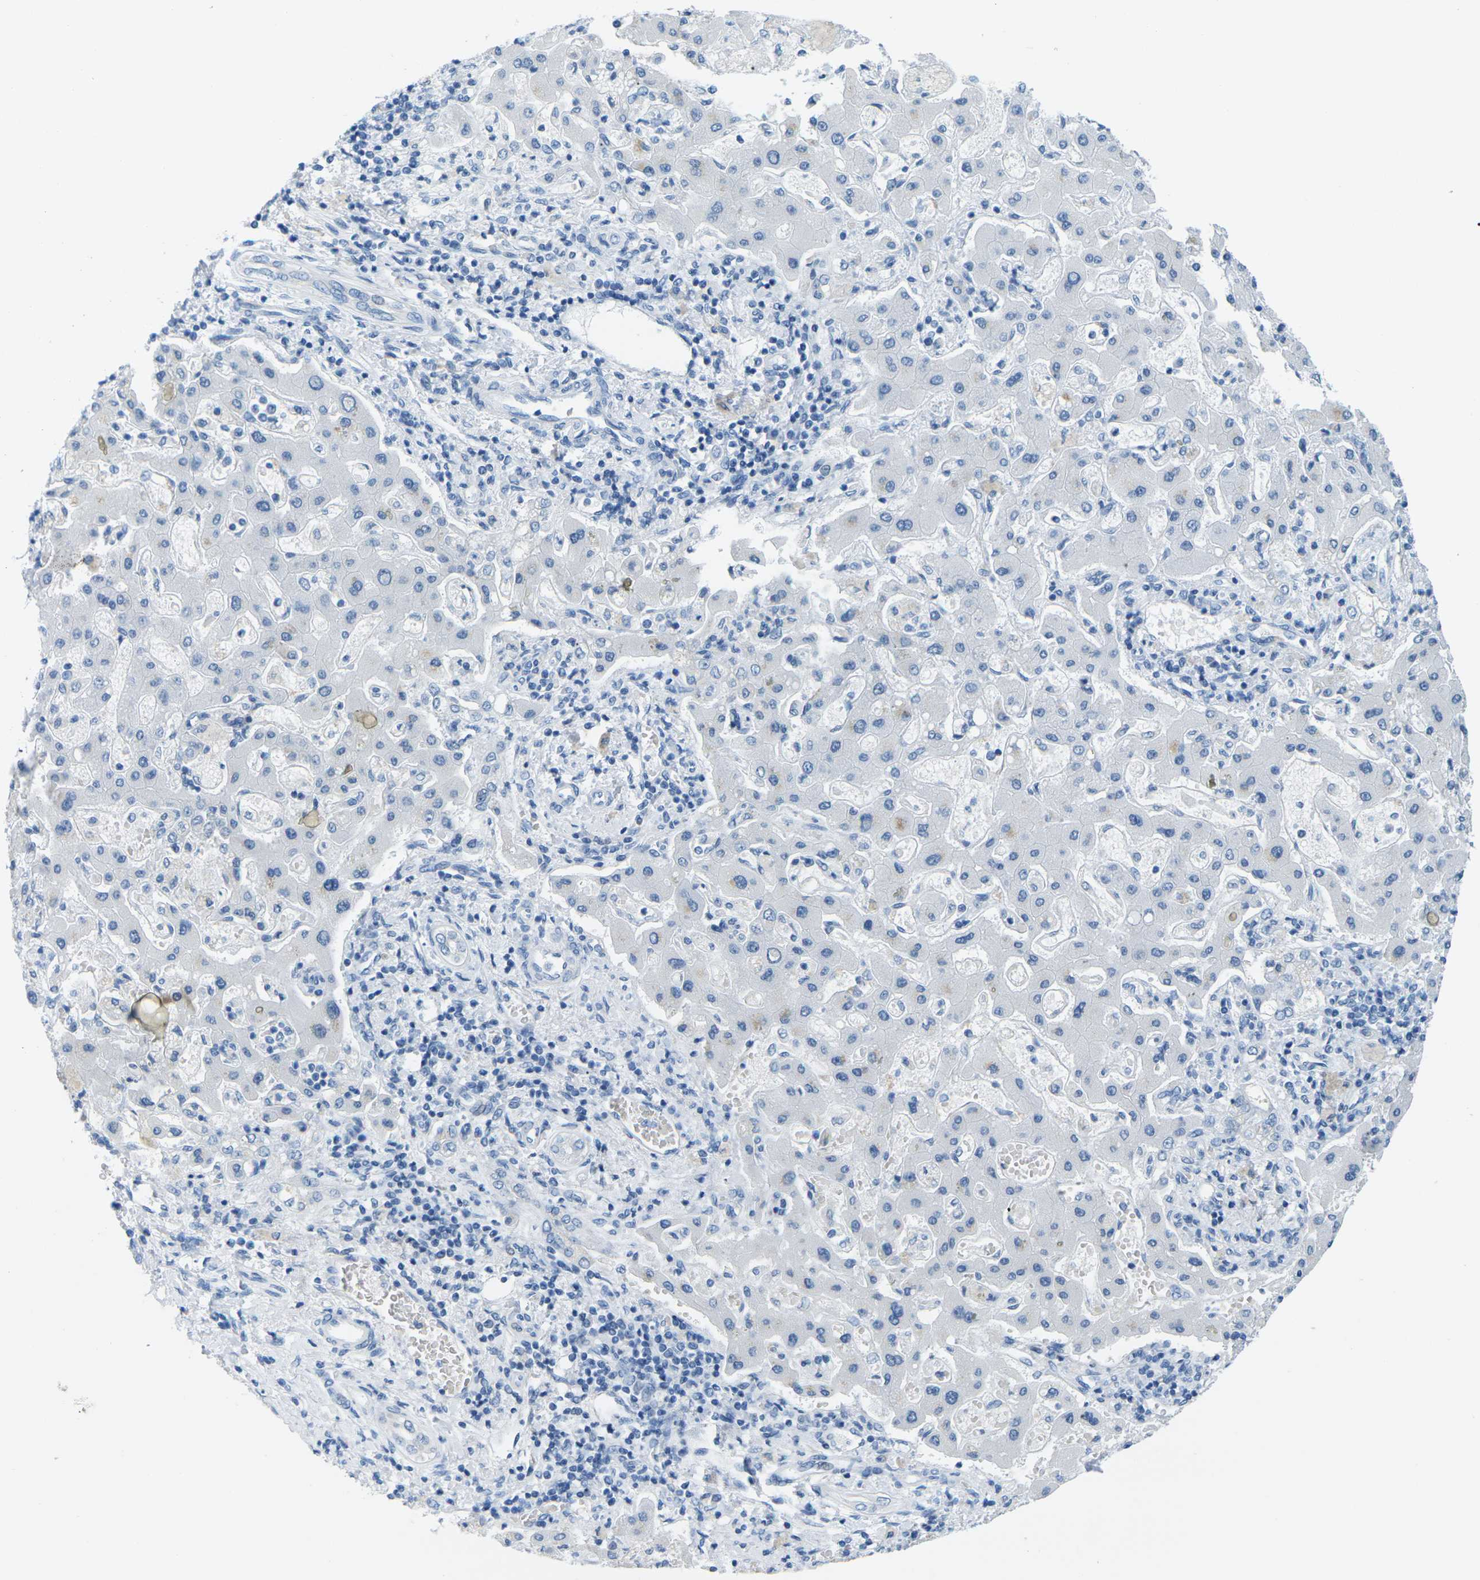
{"staining": {"intensity": "negative", "quantity": "none", "location": "none"}, "tissue": "liver cancer", "cell_type": "Tumor cells", "image_type": "cancer", "snomed": [{"axis": "morphology", "description": "Cholangiocarcinoma"}, {"axis": "topography", "description": "Liver"}], "caption": "Tumor cells are negative for brown protein staining in liver cancer (cholangiocarcinoma).", "gene": "SLC12A1", "patient": {"sex": "male", "age": 50}}